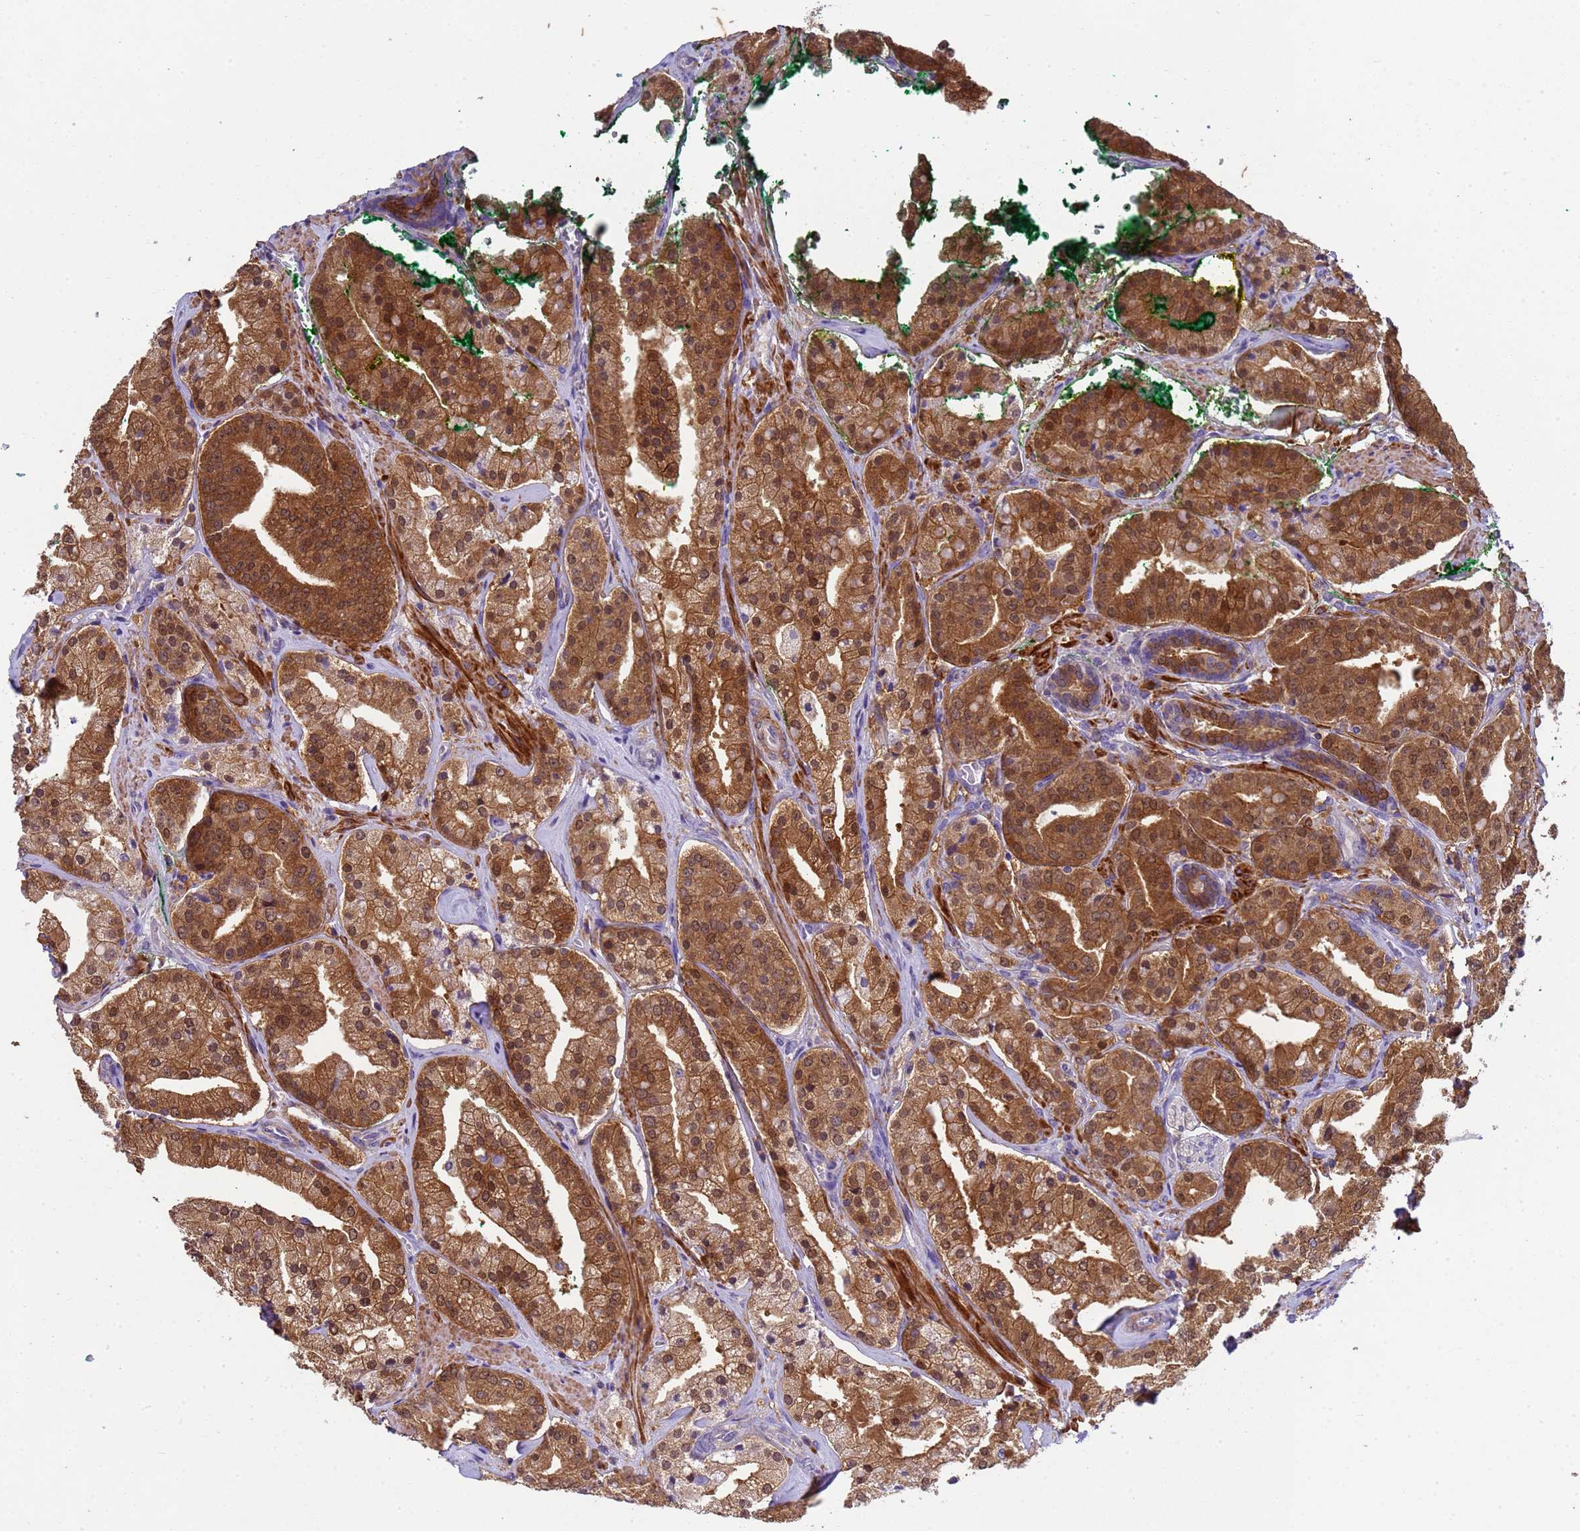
{"staining": {"intensity": "strong", "quantity": ">75%", "location": "cytoplasmic/membranous,nuclear"}, "tissue": "prostate cancer", "cell_type": "Tumor cells", "image_type": "cancer", "snomed": [{"axis": "morphology", "description": "Adenocarcinoma, High grade"}, {"axis": "topography", "description": "Prostate"}], "caption": "Strong cytoplasmic/membranous and nuclear staining for a protein is appreciated in about >75% of tumor cells of adenocarcinoma (high-grade) (prostate) using immunohistochemistry.", "gene": "KLHL13", "patient": {"sex": "male", "age": 63}}